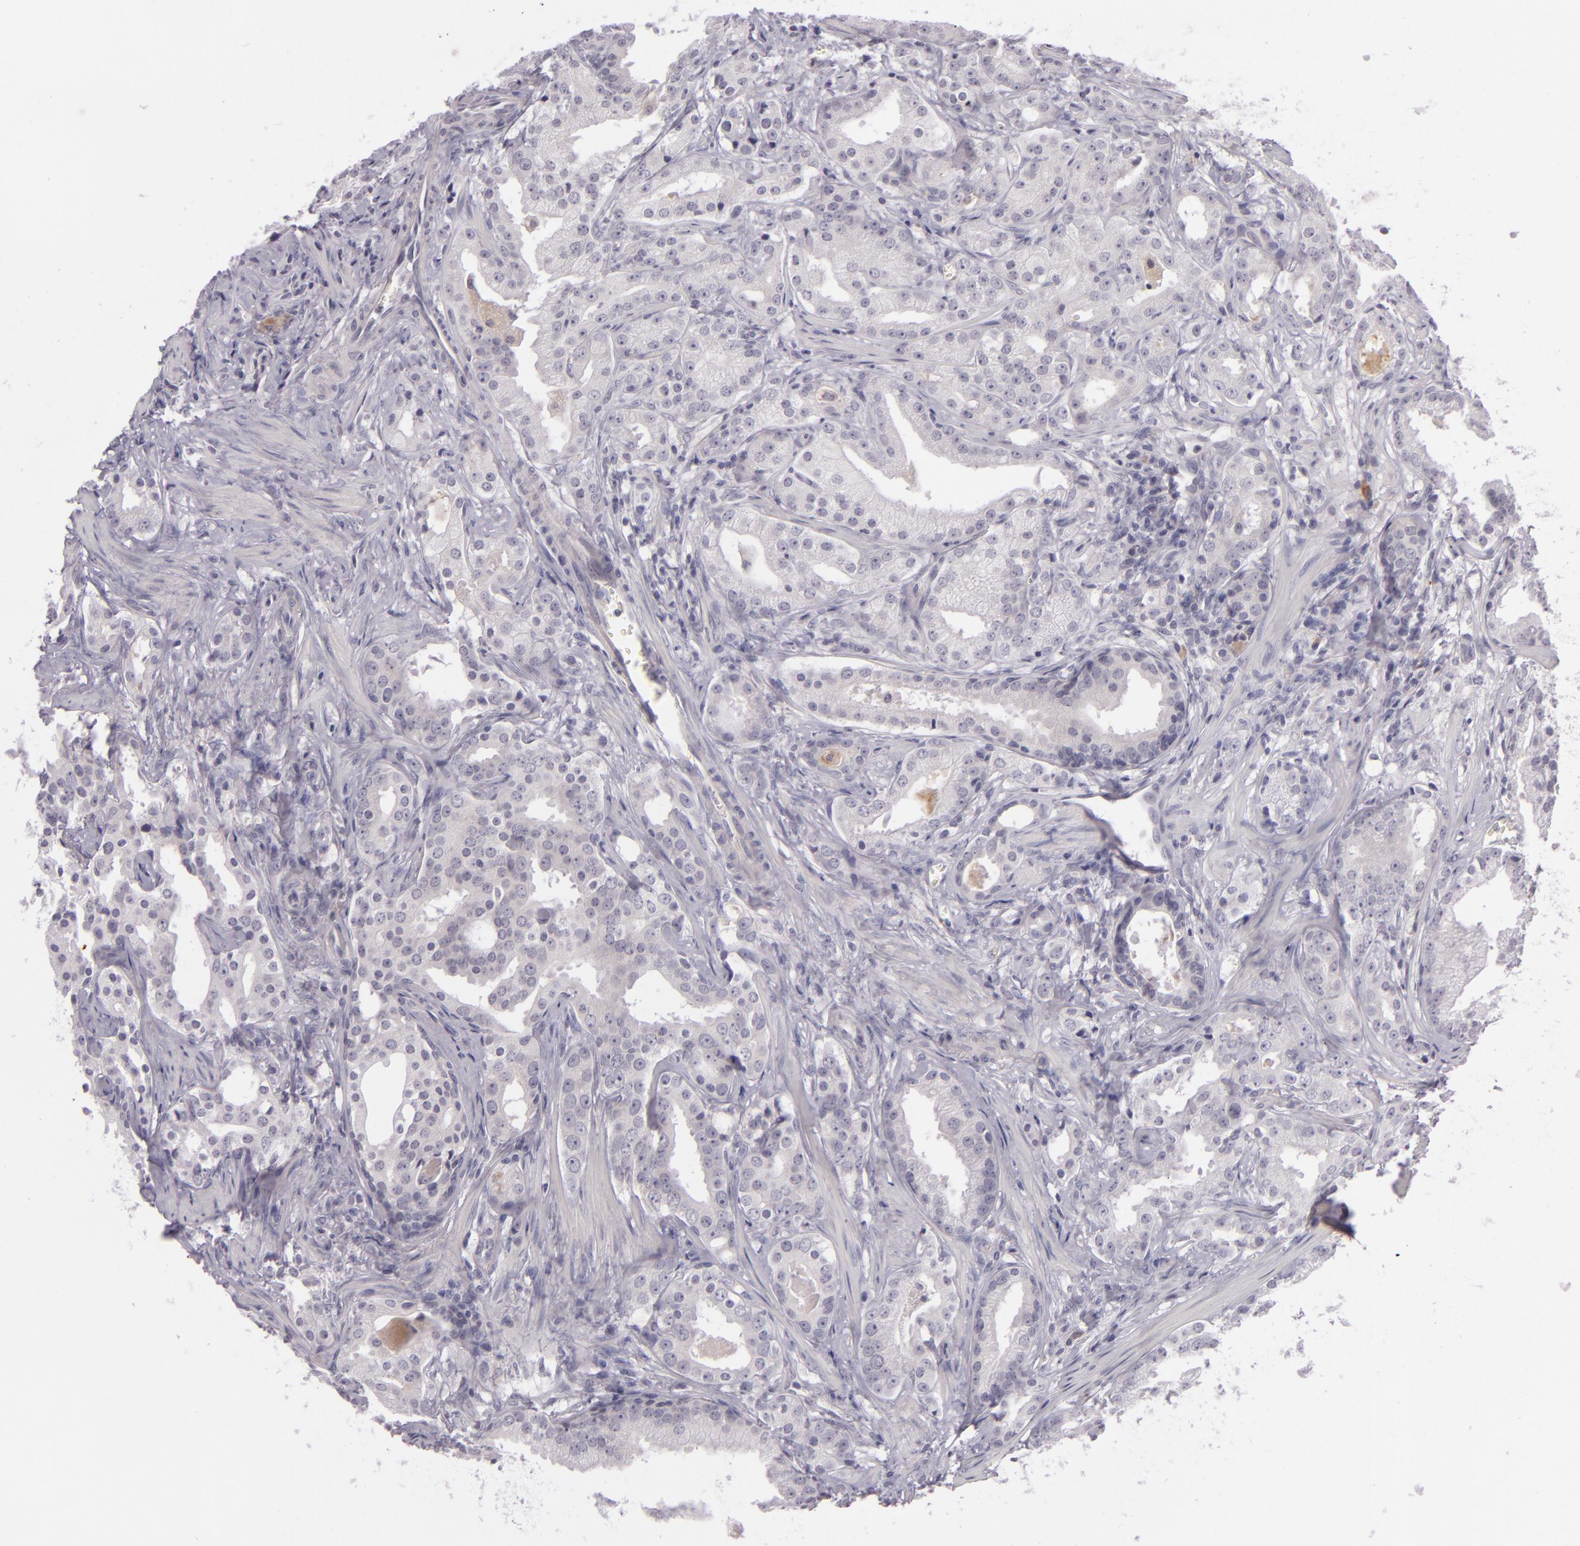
{"staining": {"intensity": "negative", "quantity": "none", "location": "none"}, "tissue": "prostate cancer", "cell_type": "Tumor cells", "image_type": "cancer", "snomed": [{"axis": "morphology", "description": "Adenocarcinoma, Low grade"}, {"axis": "topography", "description": "Prostate"}], "caption": "This is an immunohistochemistry (IHC) image of human prostate adenocarcinoma (low-grade). There is no positivity in tumor cells.", "gene": "DAG1", "patient": {"sex": "male", "age": 59}}